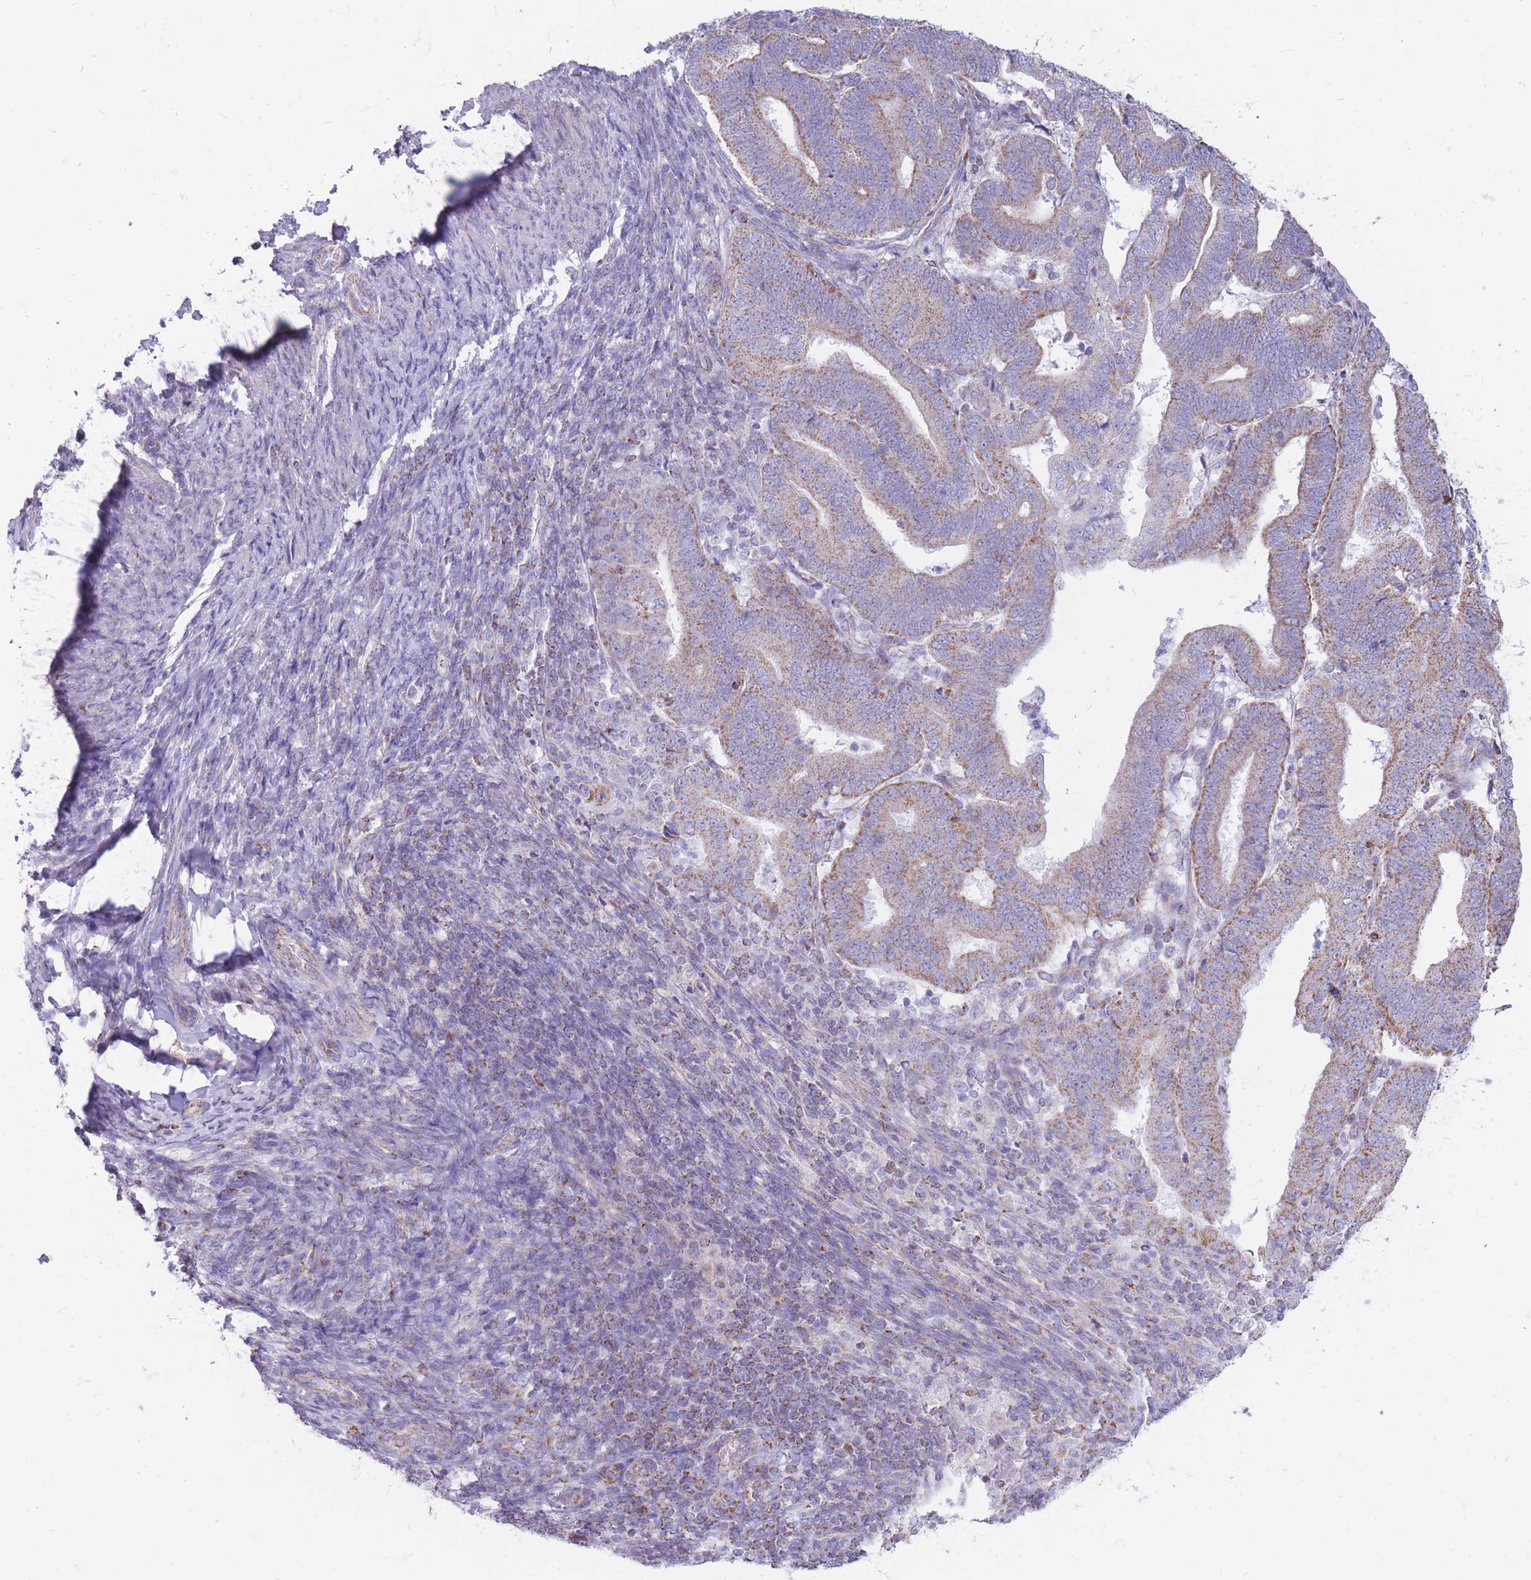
{"staining": {"intensity": "weak", "quantity": ">75%", "location": "cytoplasmic/membranous"}, "tissue": "endometrial cancer", "cell_type": "Tumor cells", "image_type": "cancer", "snomed": [{"axis": "morphology", "description": "Adenocarcinoma, NOS"}, {"axis": "topography", "description": "Endometrium"}], "caption": "Human adenocarcinoma (endometrial) stained with a protein marker exhibits weak staining in tumor cells.", "gene": "PCSK1", "patient": {"sex": "female", "age": 70}}